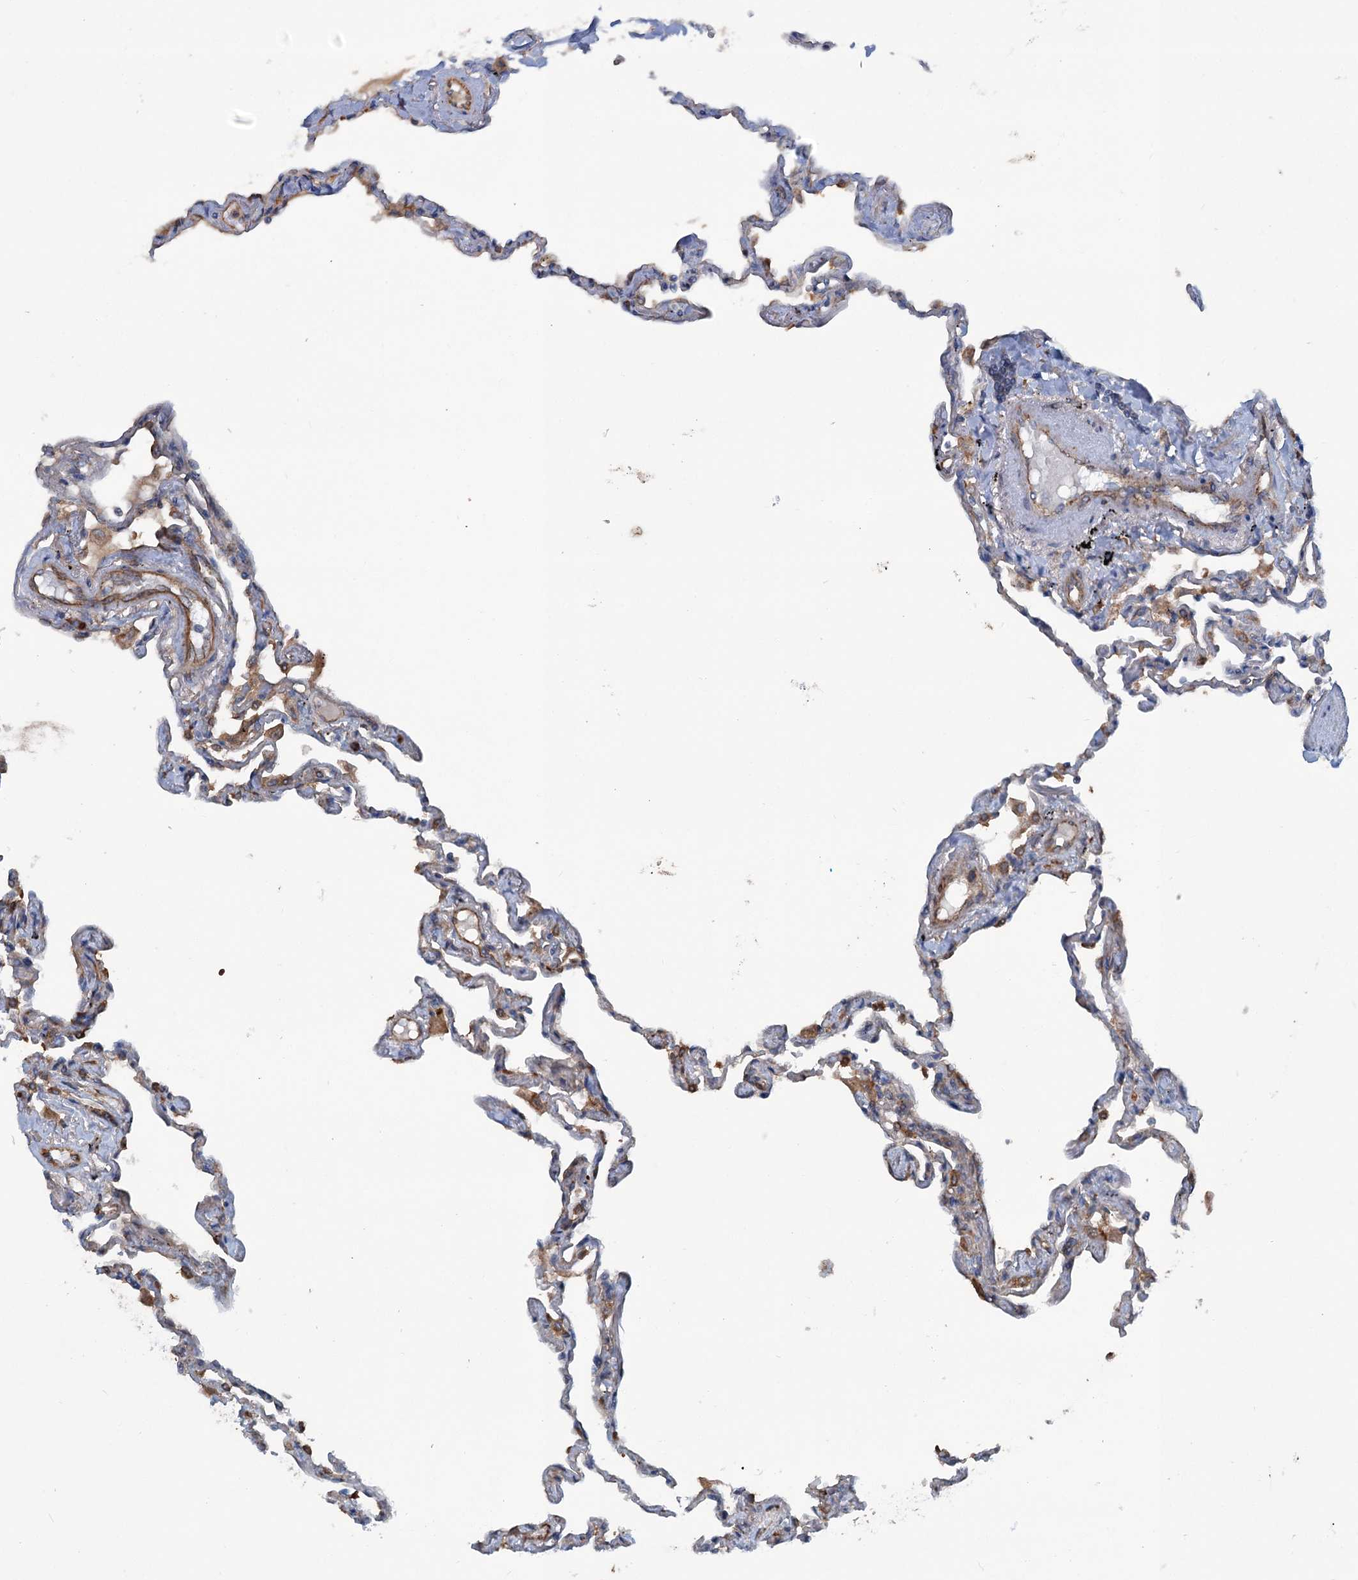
{"staining": {"intensity": "moderate", "quantity": "25%-75%", "location": "cytoplasmic/membranous"}, "tissue": "lung", "cell_type": "Alveolar cells", "image_type": "normal", "snomed": [{"axis": "morphology", "description": "Normal tissue, NOS"}, {"axis": "topography", "description": "Lung"}], "caption": "Benign lung reveals moderate cytoplasmic/membranous positivity in approximately 25%-75% of alveolar cells.", "gene": "CALCOCO1", "patient": {"sex": "female", "age": 67}}